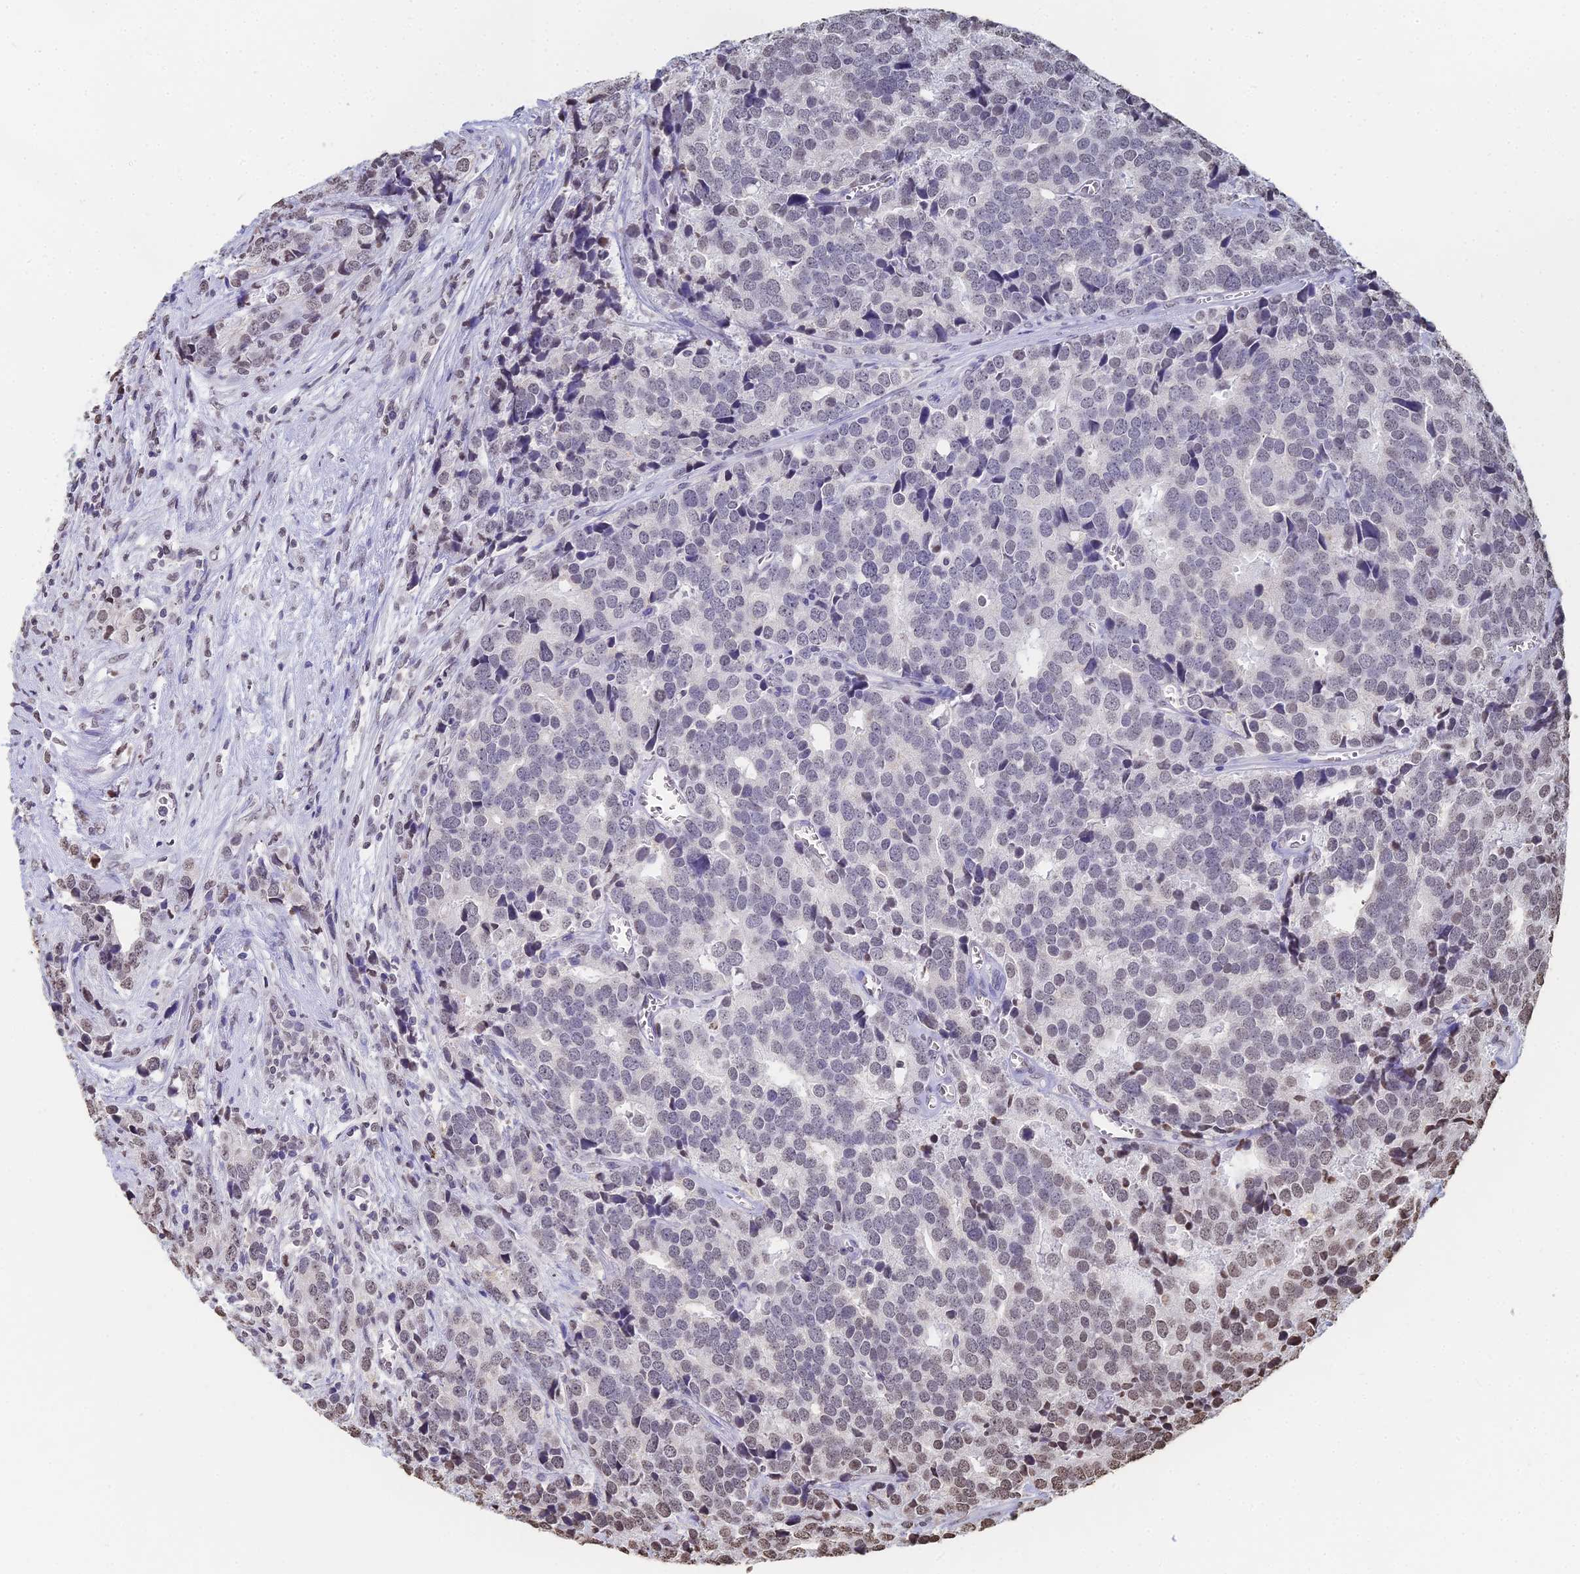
{"staining": {"intensity": "weak", "quantity": "<25%", "location": "nuclear"}, "tissue": "prostate cancer", "cell_type": "Tumor cells", "image_type": "cancer", "snomed": [{"axis": "morphology", "description": "Adenocarcinoma, High grade"}, {"axis": "topography", "description": "Prostate"}], "caption": "A micrograph of prostate adenocarcinoma (high-grade) stained for a protein exhibits no brown staining in tumor cells.", "gene": "GBP3", "patient": {"sex": "male", "age": 71}}